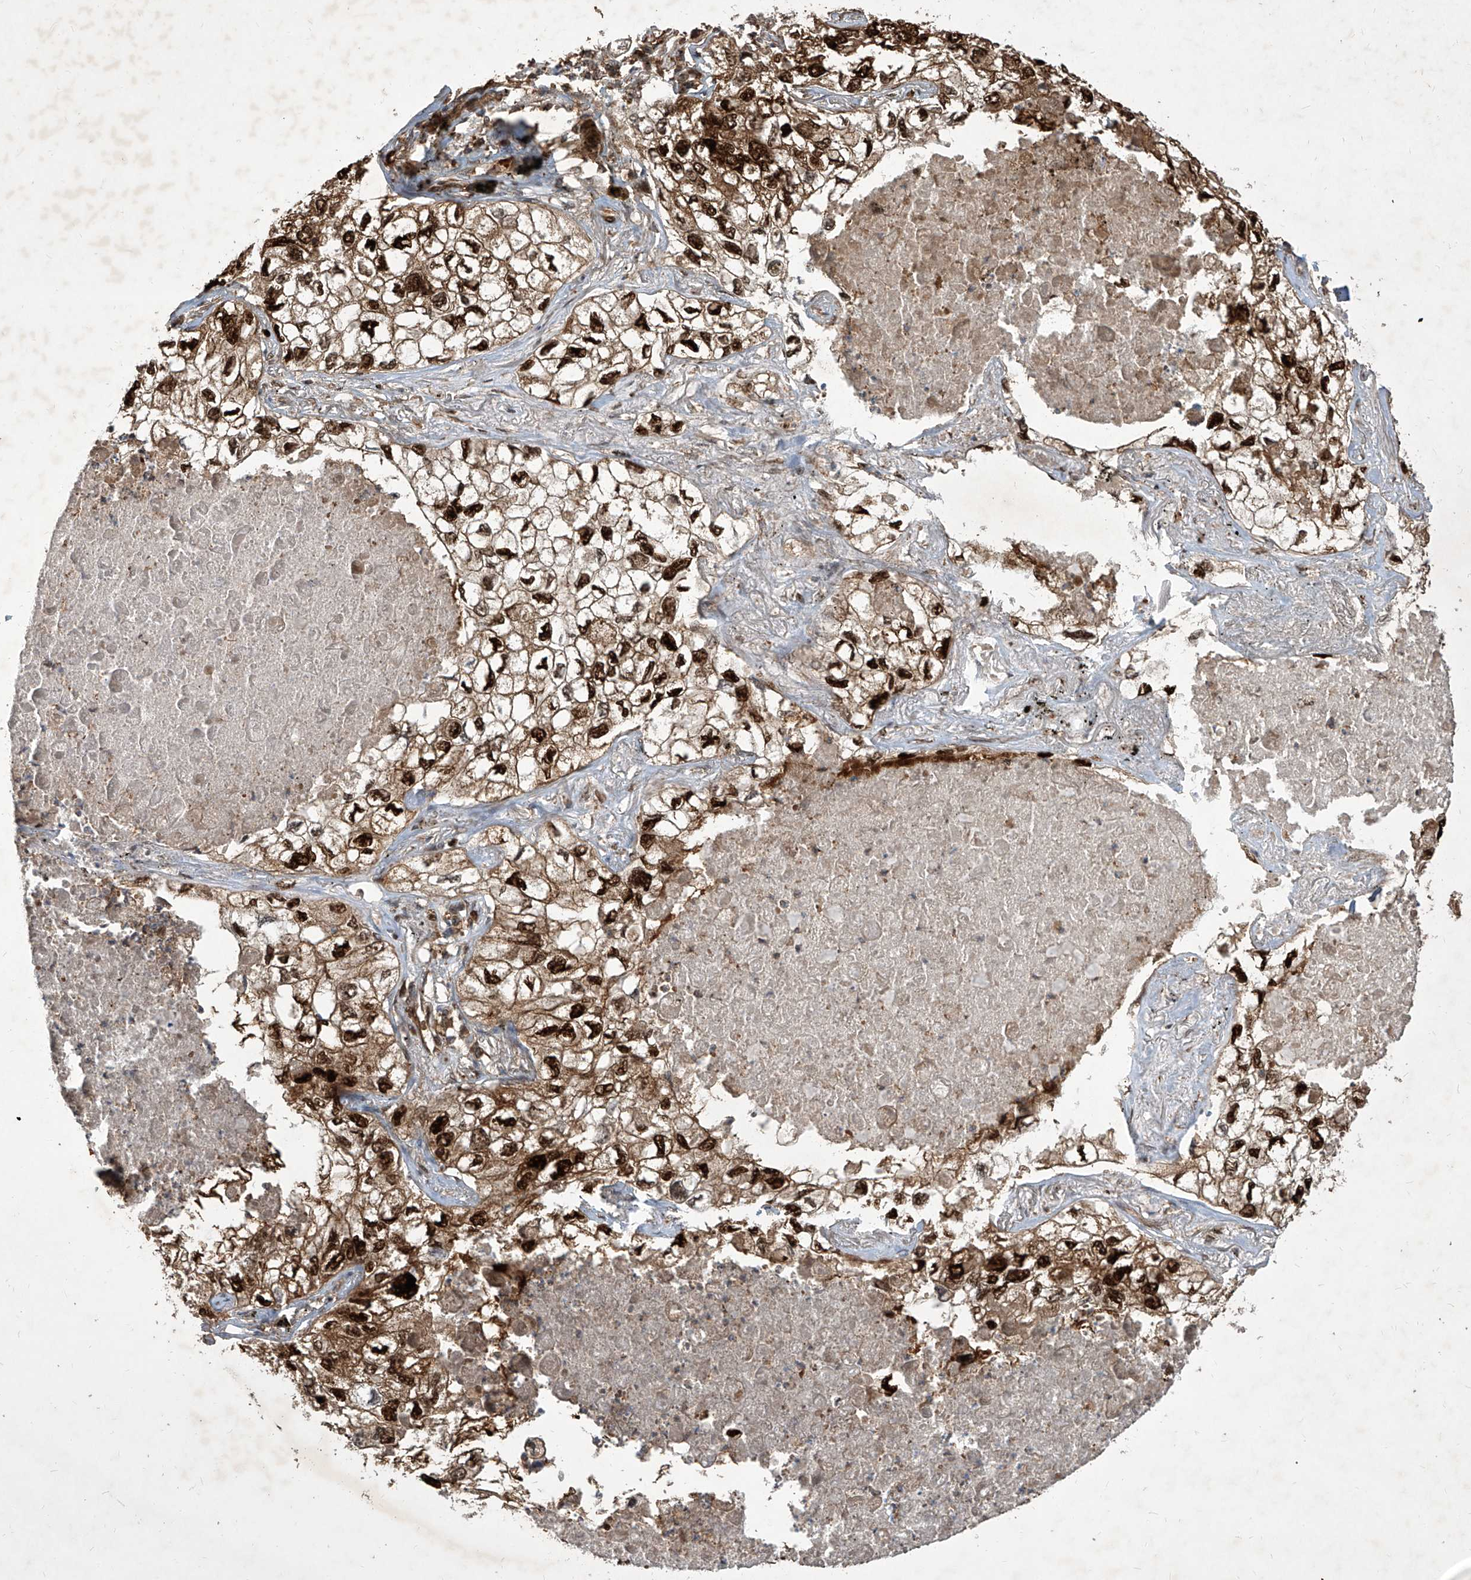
{"staining": {"intensity": "strong", "quantity": ">75%", "location": "cytoplasmic/membranous,nuclear"}, "tissue": "lung cancer", "cell_type": "Tumor cells", "image_type": "cancer", "snomed": [{"axis": "morphology", "description": "Adenocarcinoma, NOS"}, {"axis": "topography", "description": "Lung"}], "caption": "This is an image of immunohistochemistry staining of lung cancer, which shows strong staining in the cytoplasmic/membranous and nuclear of tumor cells.", "gene": "MAGED2", "patient": {"sex": "male", "age": 65}}